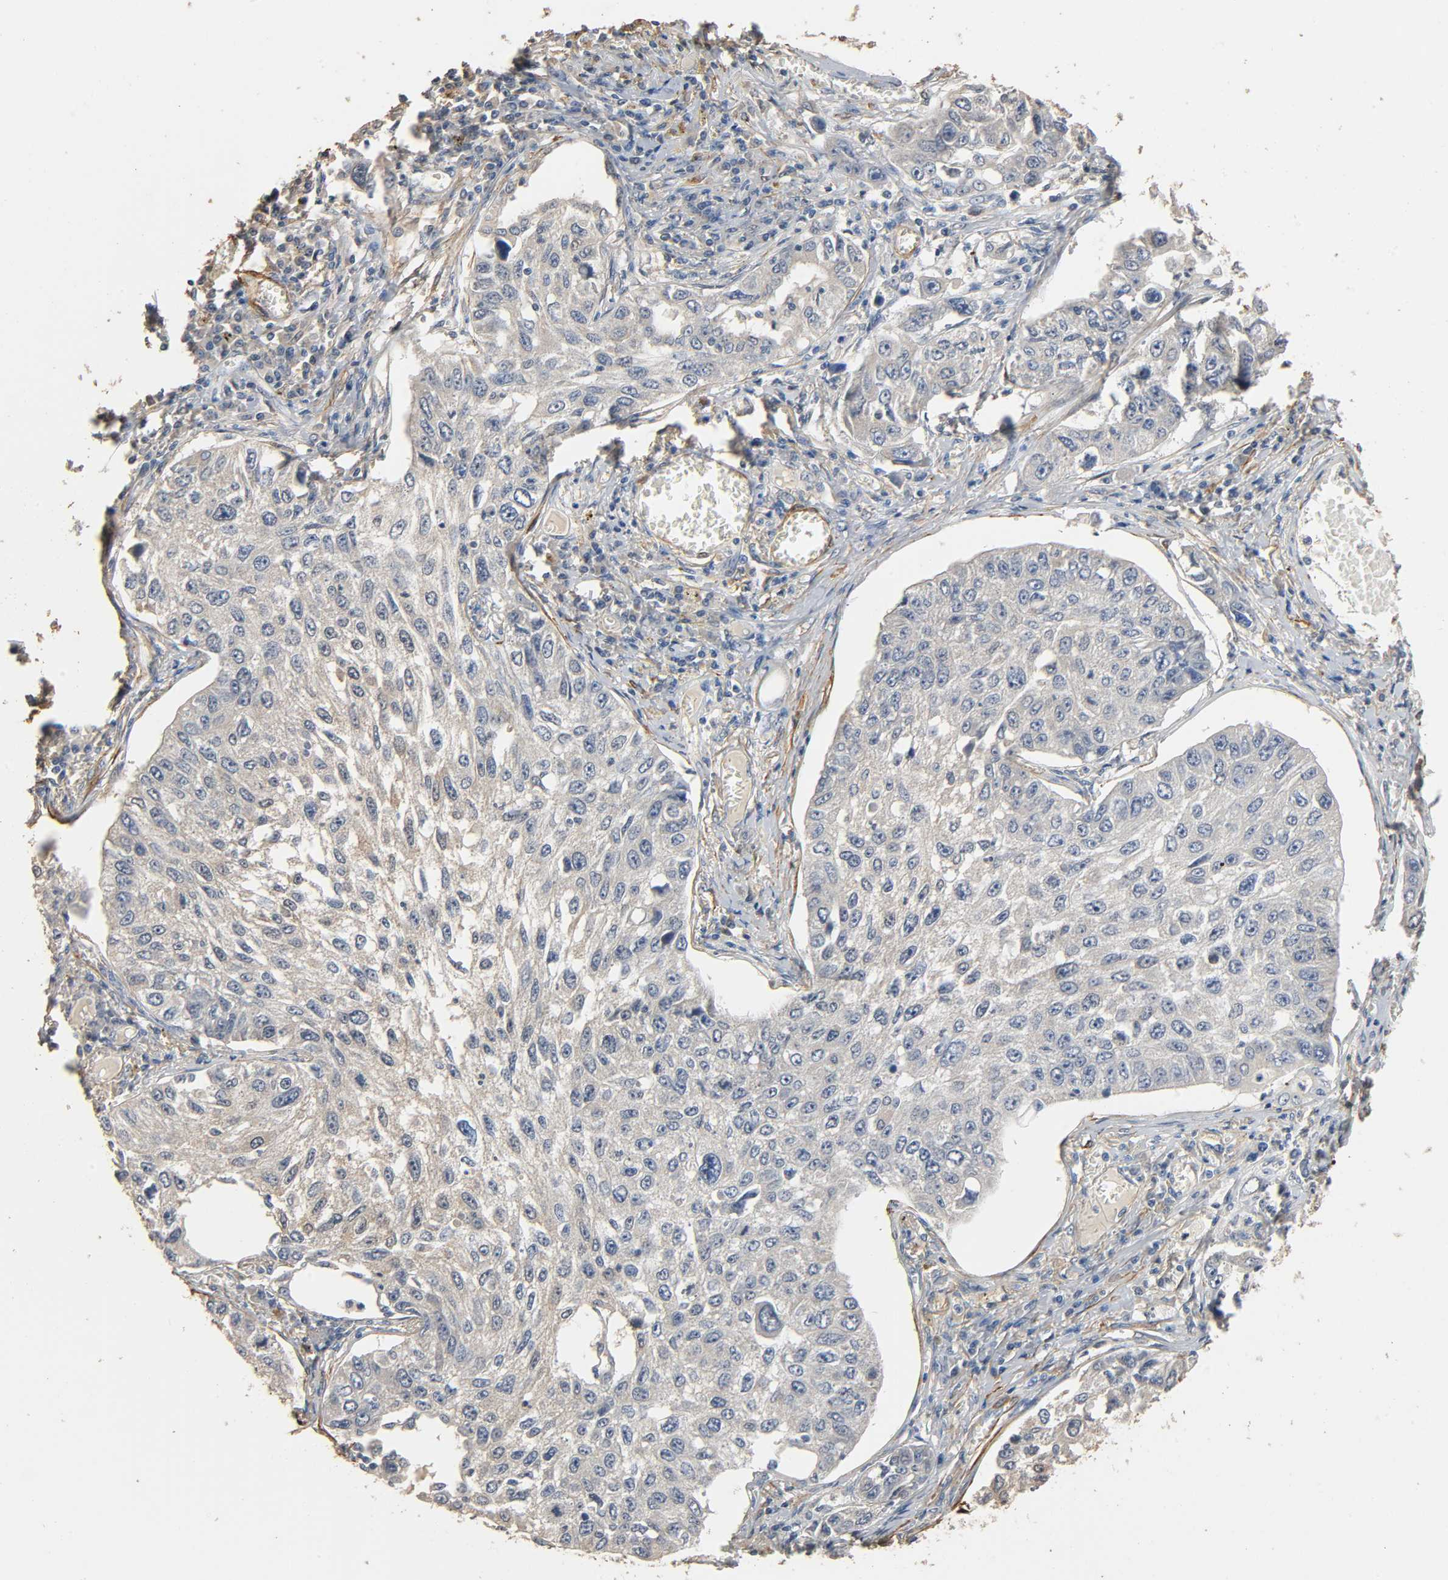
{"staining": {"intensity": "weak", "quantity": ">75%", "location": "cytoplasmic/membranous"}, "tissue": "lung cancer", "cell_type": "Tumor cells", "image_type": "cancer", "snomed": [{"axis": "morphology", "description": "Squamous cell carcinoma, NOS"}, {"axis": "topography", "description": "Lung"}], "caption": "An image showing weak cytoplasmic/membranous positivity in approximately >75% of tumor cells in lung squamous cell carcinoma, as visualized by brown immunohistochemical staining.", "gene": "GSTA3", "patient": {"sex": "male", "age": 71}}